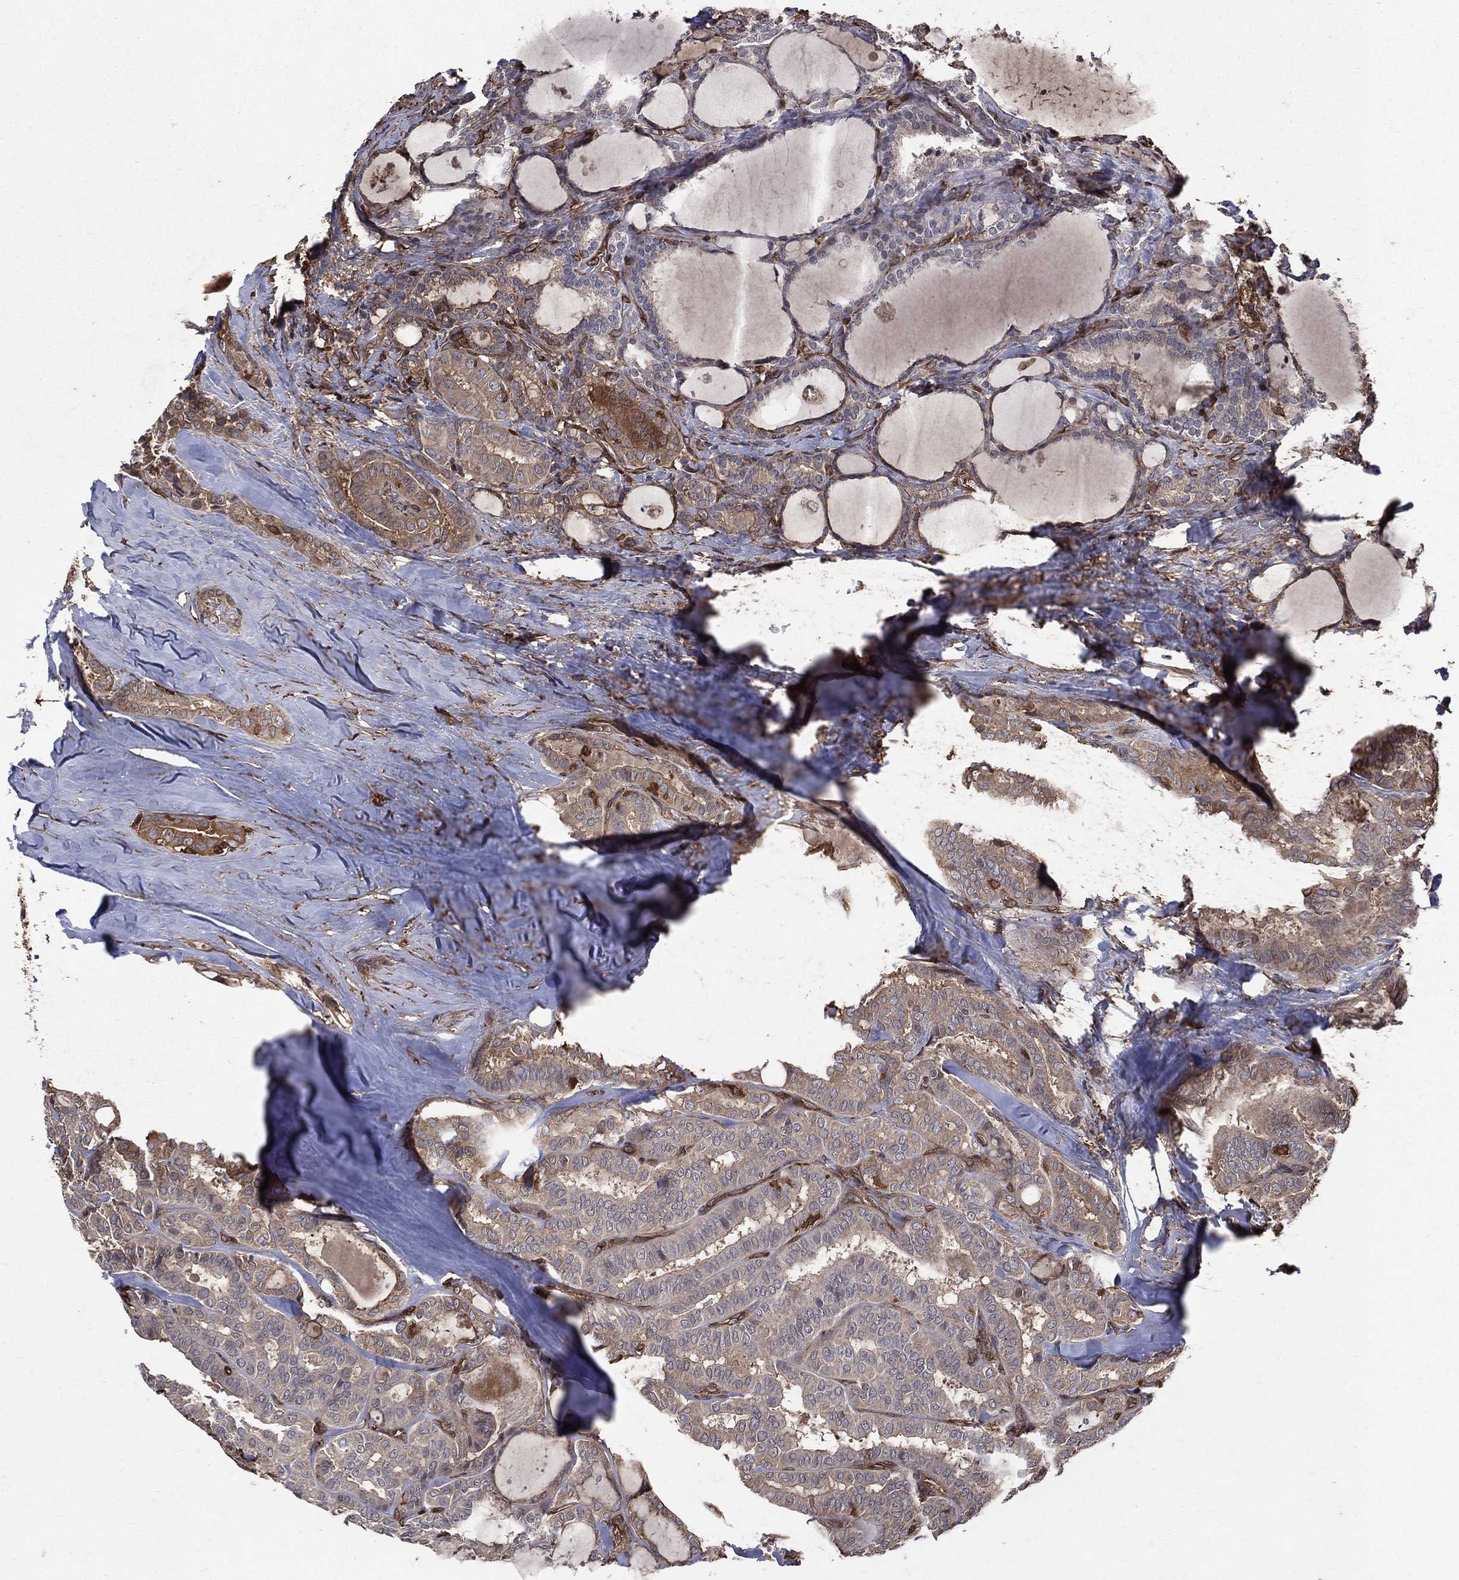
{"staining": {"intensity": "weak", "quantity": "<25%", "location": "cytoplasmic/membranous"}, "tissue": "thyroid cancer", "cell_type": "Tumor cells", "image_type": "cancer", "snomed": [{"axis": "morphology", "description": "Papillary adenocarcinoma, NOS"}, {"axis": "topography", "description": "Thyroid gland"}], "caption": "Tumor cells show no significant protein expression in thyroid cancer (papillary adenocarcinoma).", "gene": "DPYSL2", "patient": {"sex": "female", "age": 39}}